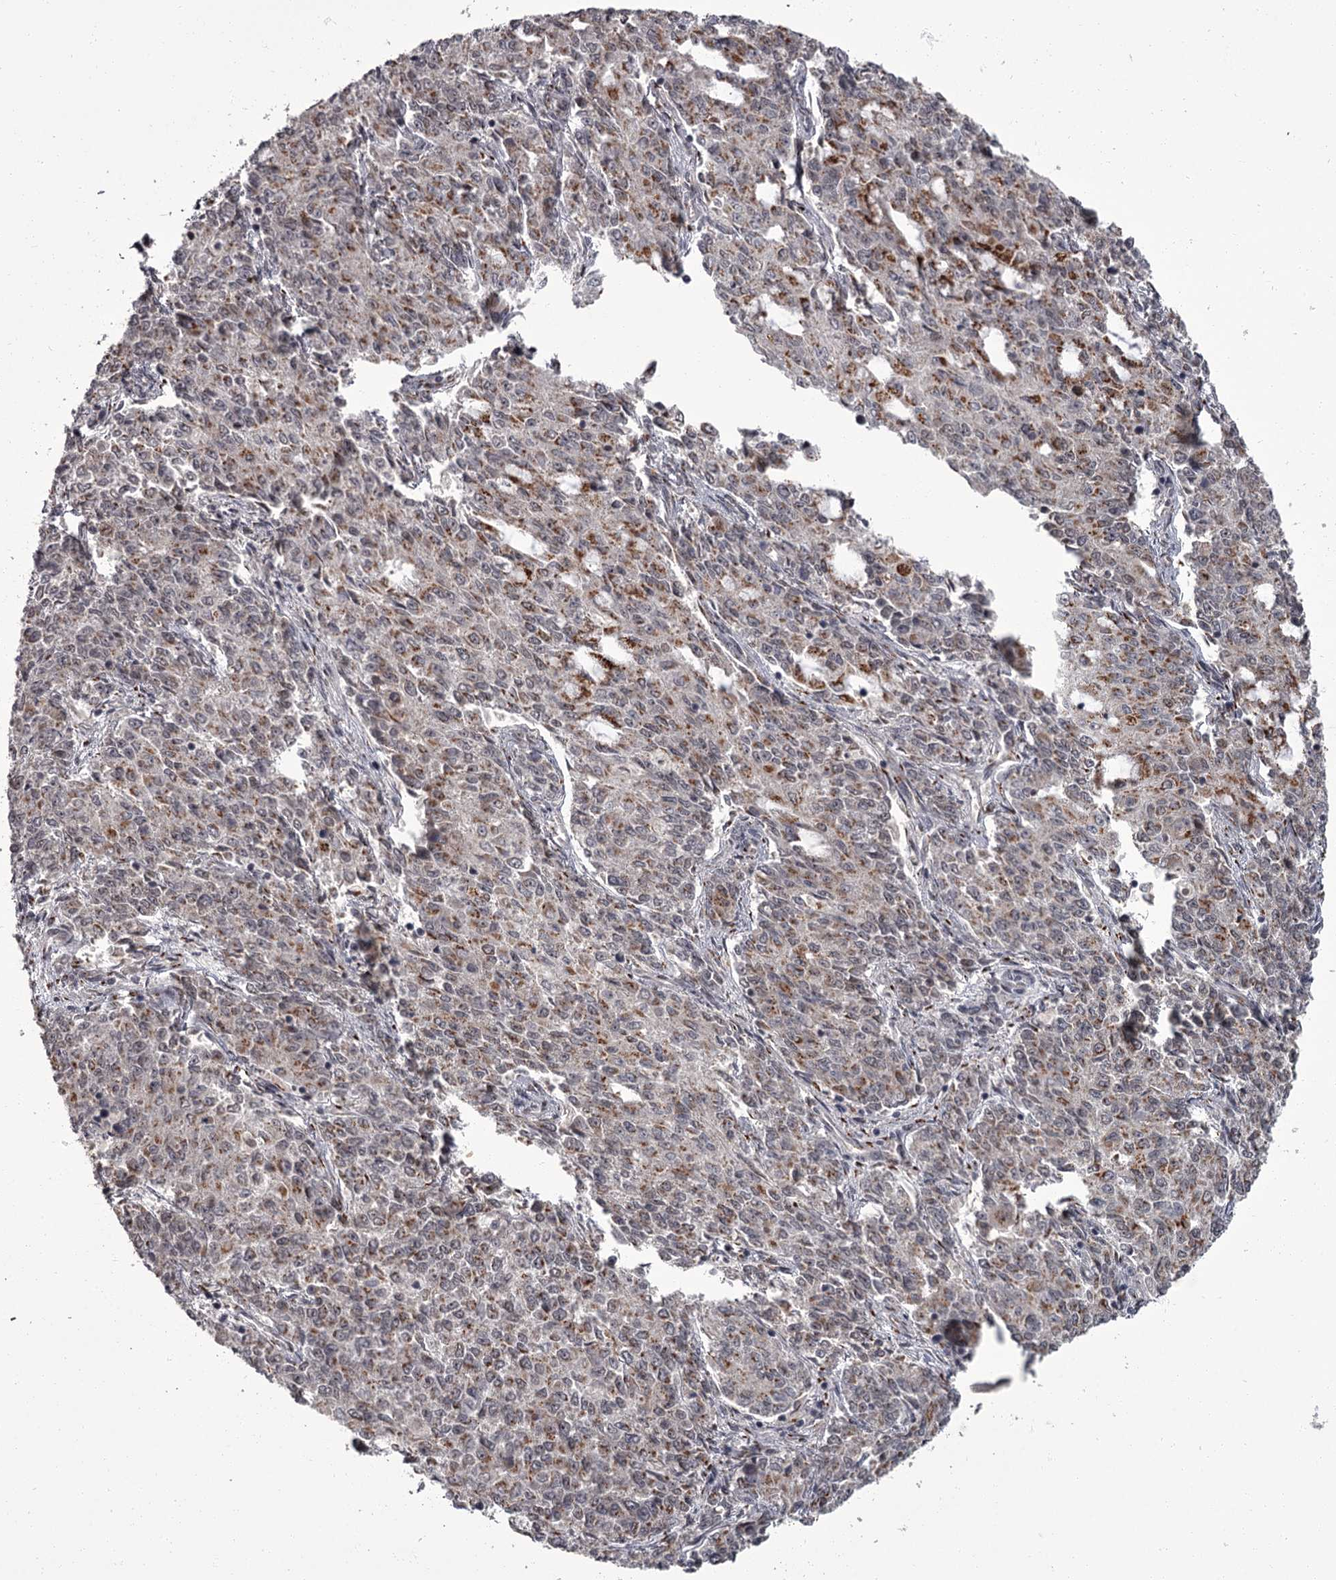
{"staining": {"intensity": "moderate", "quantity": "25%-75%", "location": "cytoplasmic/membranous,nuclear"}, "tissue": "endometrial cancer", "cell_type": "Tumor cells", "image_type": "cancer", "snomed": [{"axis": "morphology", "description": "Adenocarcinoma, NOS"}, {"axis": "topography", "description": "Endometrium"}], "caption": "Adenocarcinoma (endometrial) tissue displays moderate cytoplasmic/membranous and nuclear expression in about 25%-75% of tumor cells, visualized by immunohistochemistry.", "gene": "CEP83", "patient": {"sex": "female", "age": 50}}